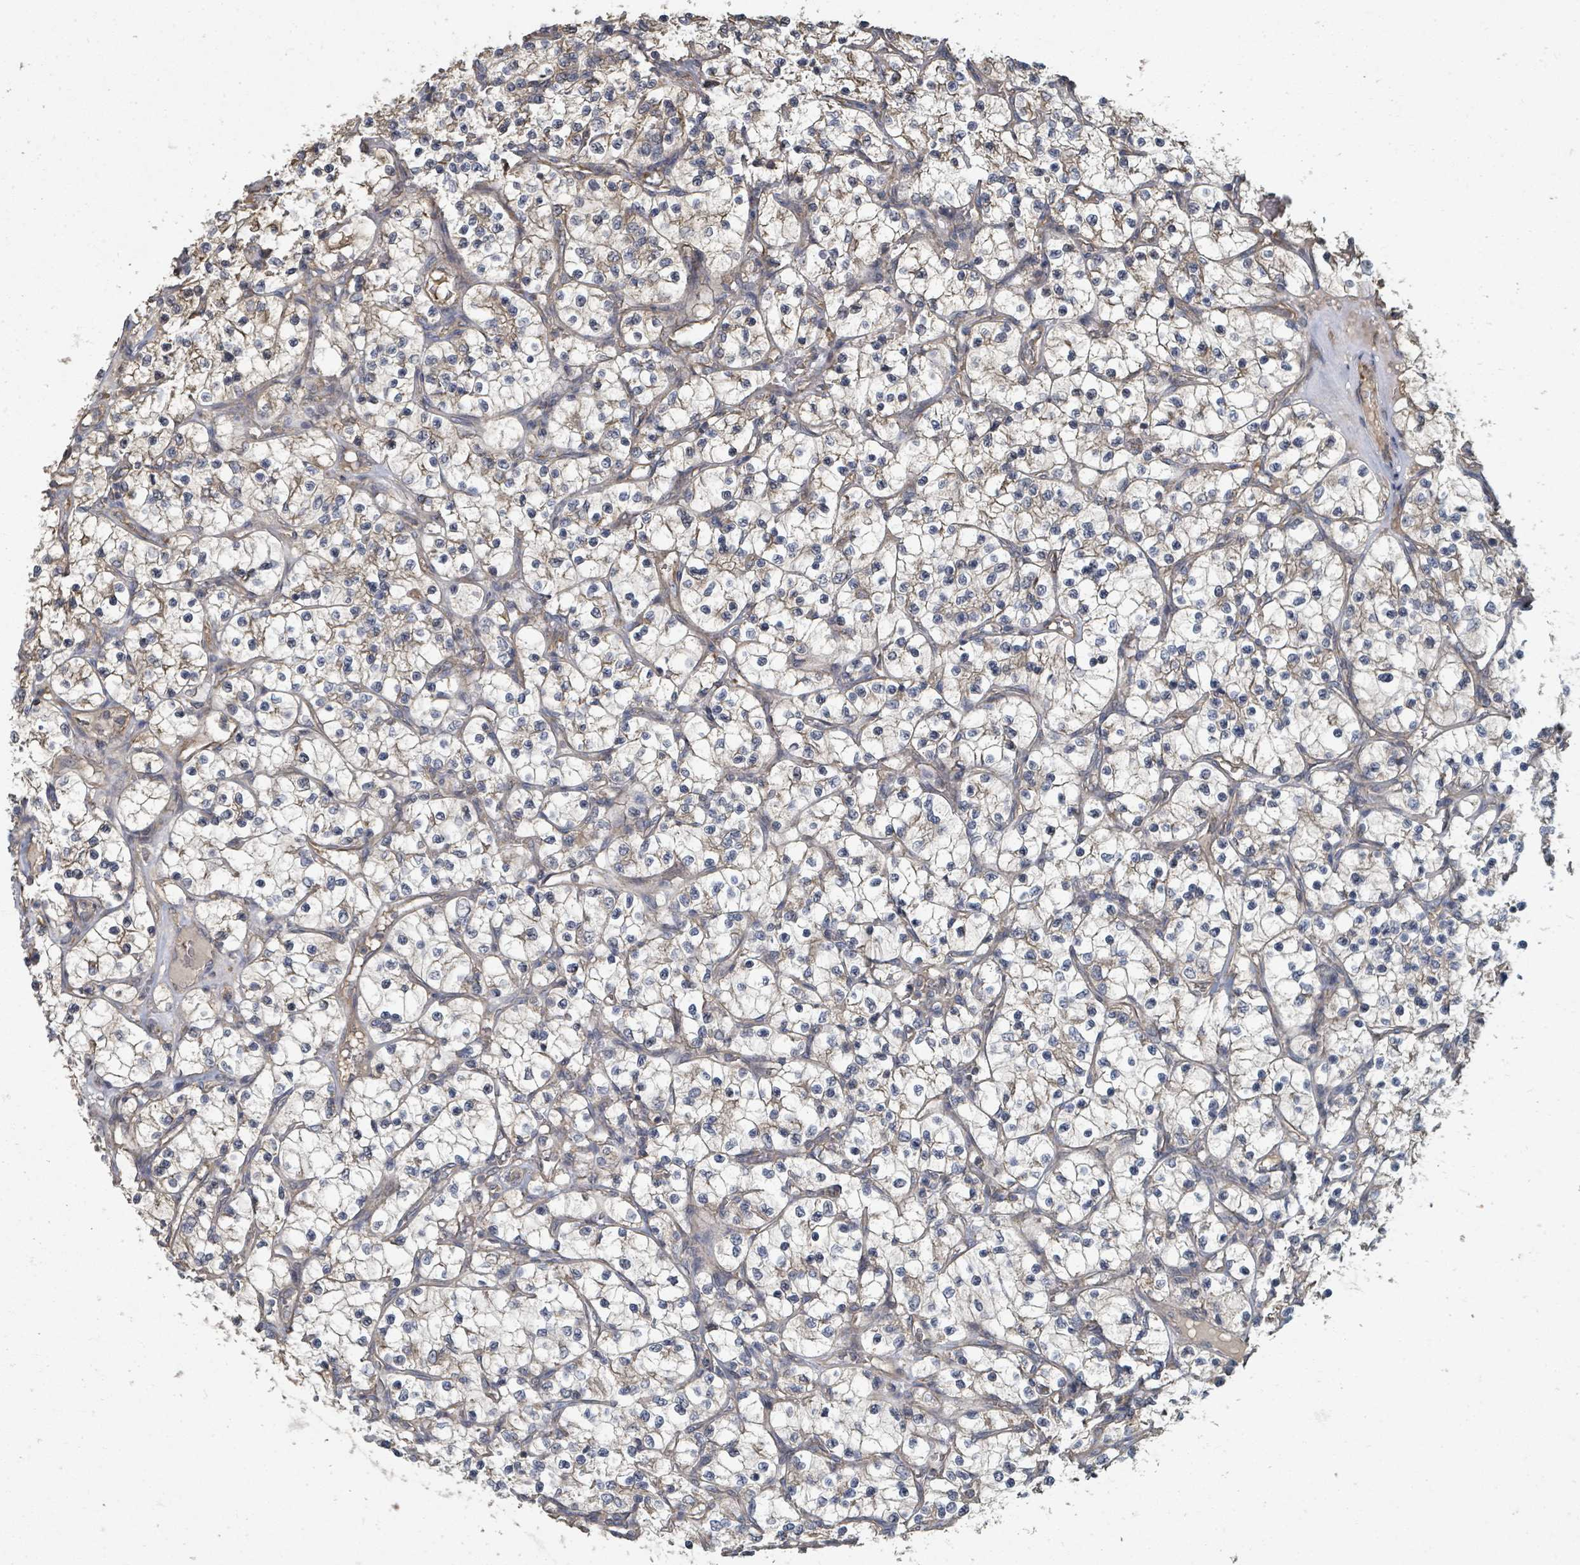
{"staining": {"intensity": "negative", "quantity": "none", "location": "none"}, "tissue": "renal cancer", "cell_type": "Tumor cells", "image_type": "cancer", "snomed": [{"axis": "morphology", "description": "Adenocarcinoma, NOS"}, {"axis": "topography", "description": "Kidney"}], "caption": "Immunohistochemical staining of renal cancer shows no significant expression in tumor cells. The staining is performed using DAB brown chromogen with nuclei counter-stained in using hematoxylin.", "gene": "WDFY1", "patient": {"sex": "female", "age": 69}}